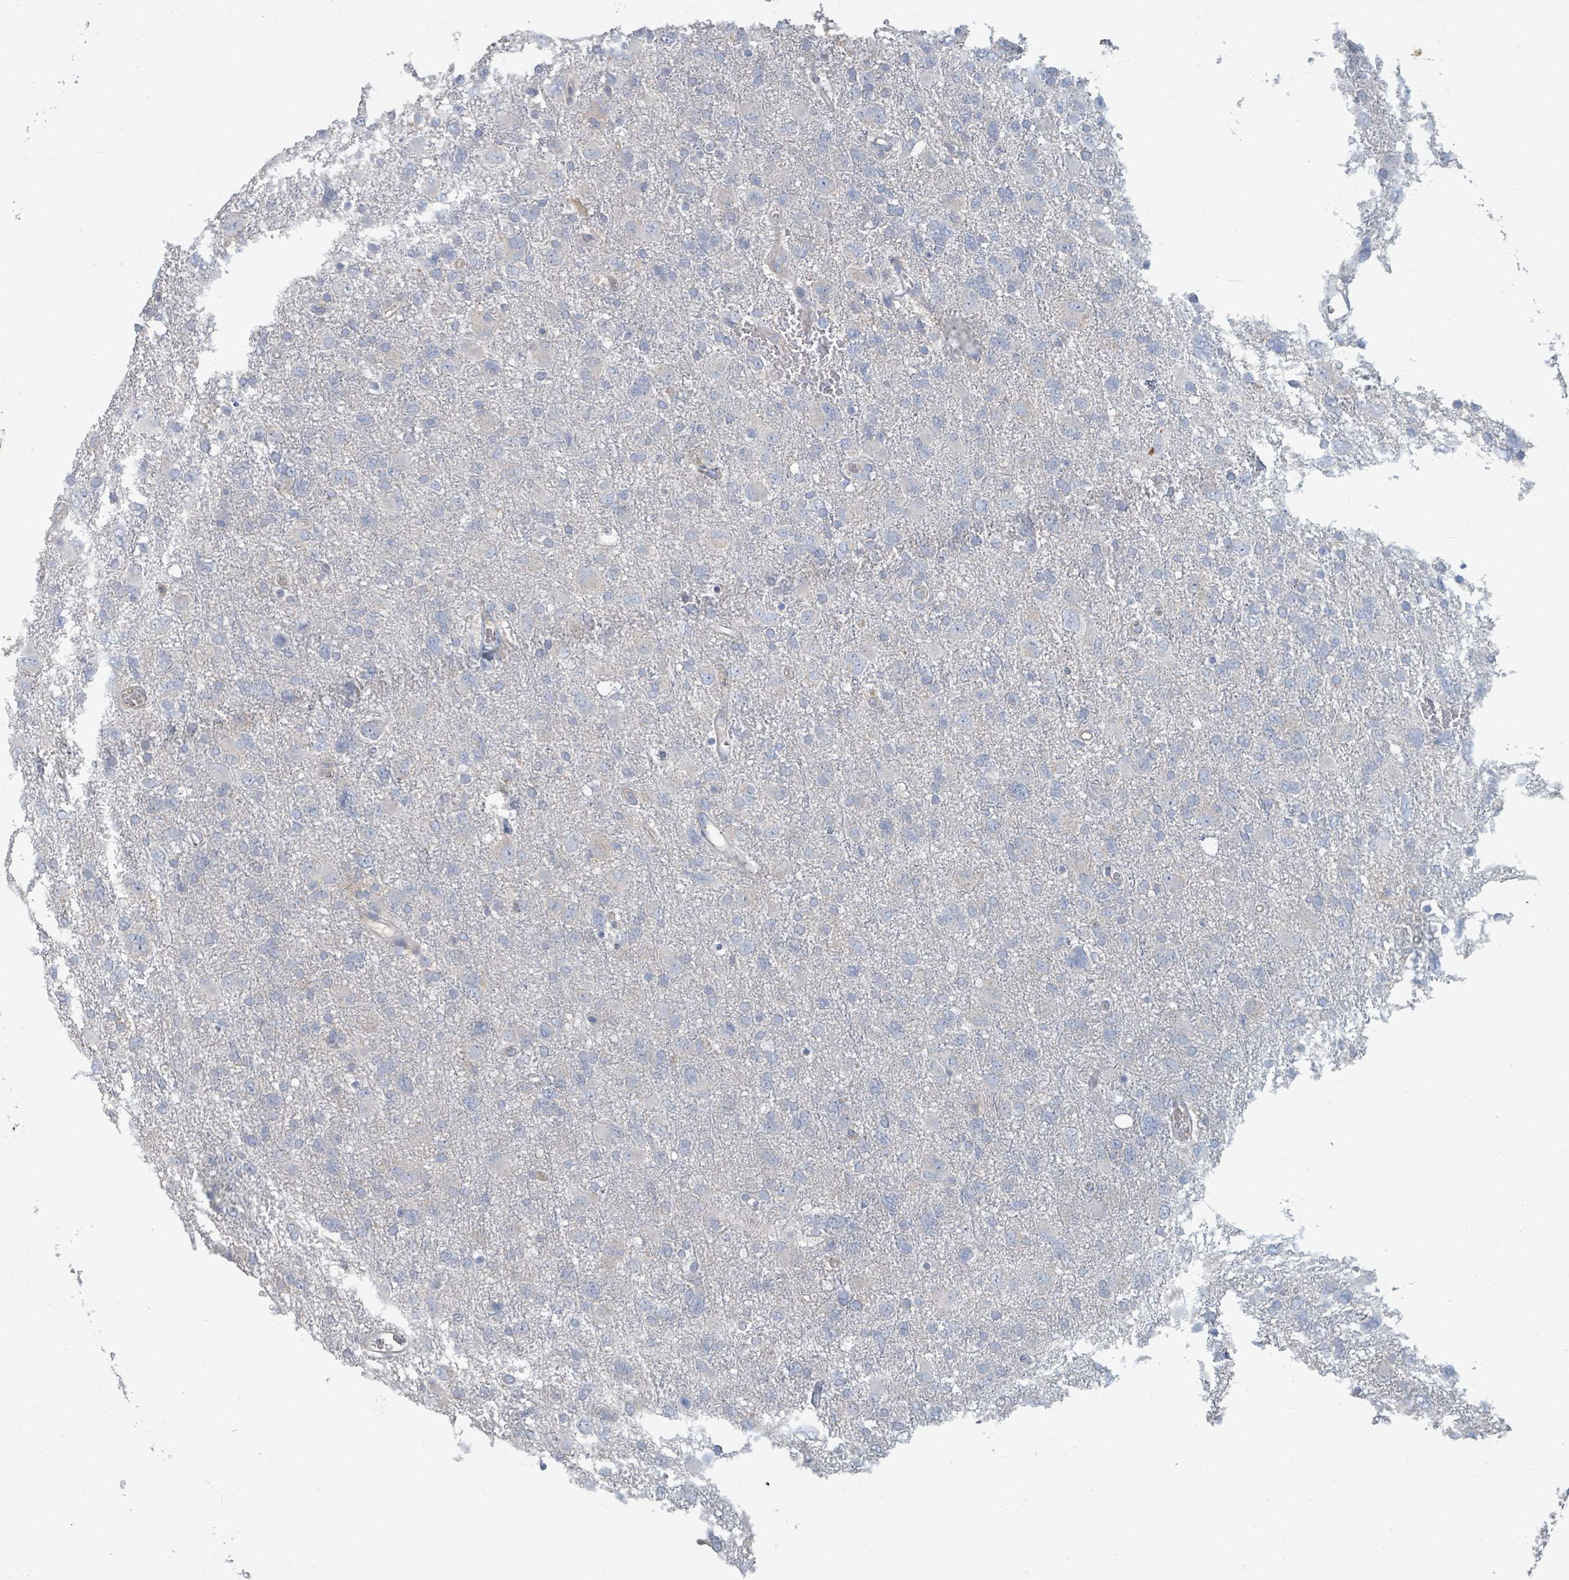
{"staining": {"intensity": "negative", "quantity": "none", "location": "none"}, "tissue": "glioma", "cell_type": "Tumor cells", "image_type": "cancer", "snomed": [{"axis": "morphology", "description": "Glioma, malignant, High grade"}, {"axis": "topography", "description": "Brain"}], "caption": "Micrograph shows no significant protein positivity in tumor cells of malignant glioma (high-grade). (Immunohistochemistry, brightfield microscopy, high magnification).", "gene": "ARGFX", "patient": {"sex": "male", "age": 61}}